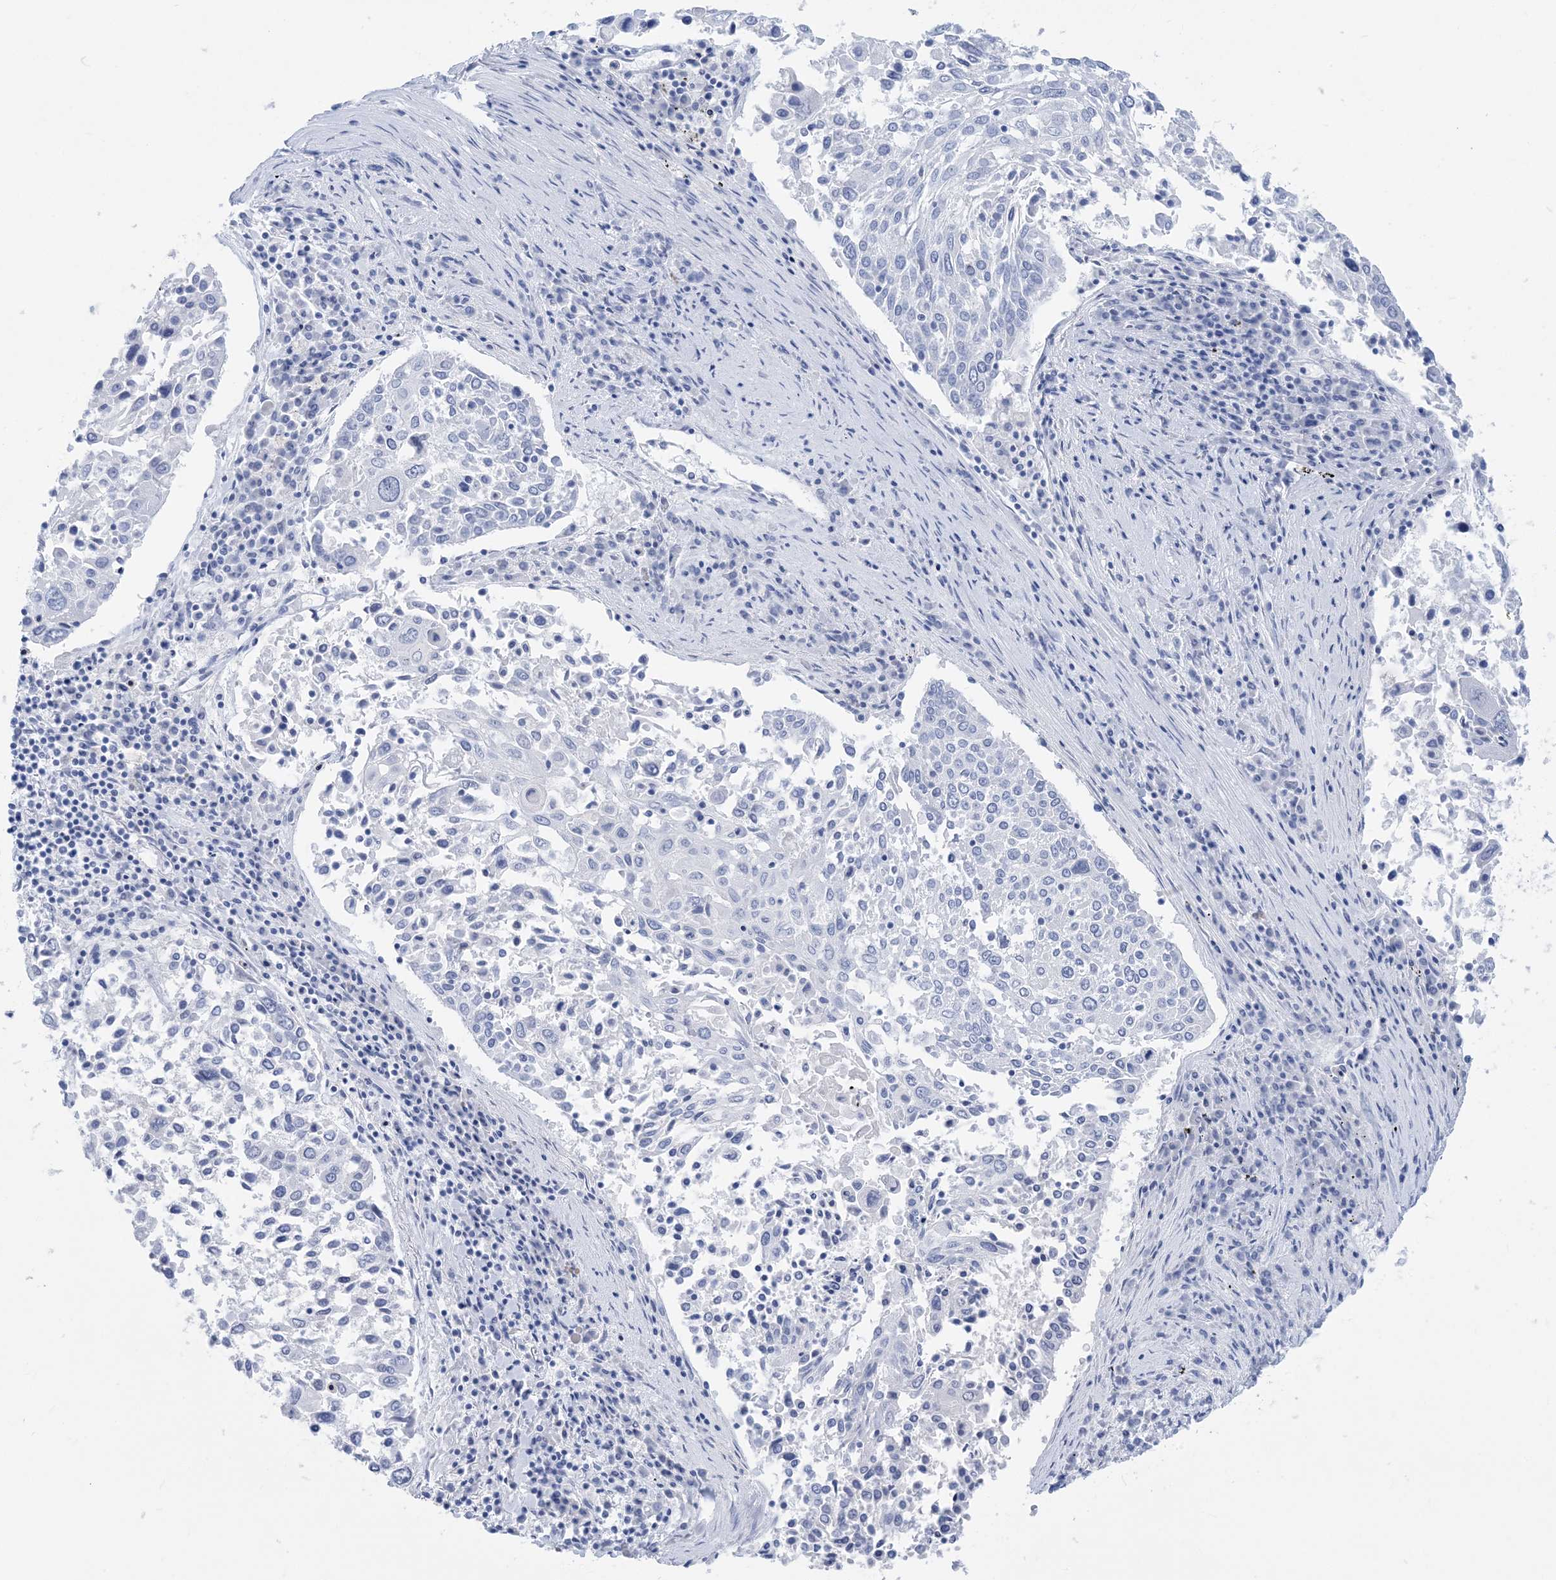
{"staining": {"intensity": "negative", "quantity": "none", "location": "none"}, "tissue": "lung cancer", "cell_type": "Tumor cells", "image_type": "cancer", "snomed": [{"axis": "morphology", "description": "Squamous cell carcinoma, NOS"}, {"axis": "topography", "description": "Lung"}], "caption": "Histopathology image shows no protein positivity in tumor cells of lung squamous cell carcinoma tissue.", "gene": "SH3YL1", "patient": {"sex": "male", "age": 65}}